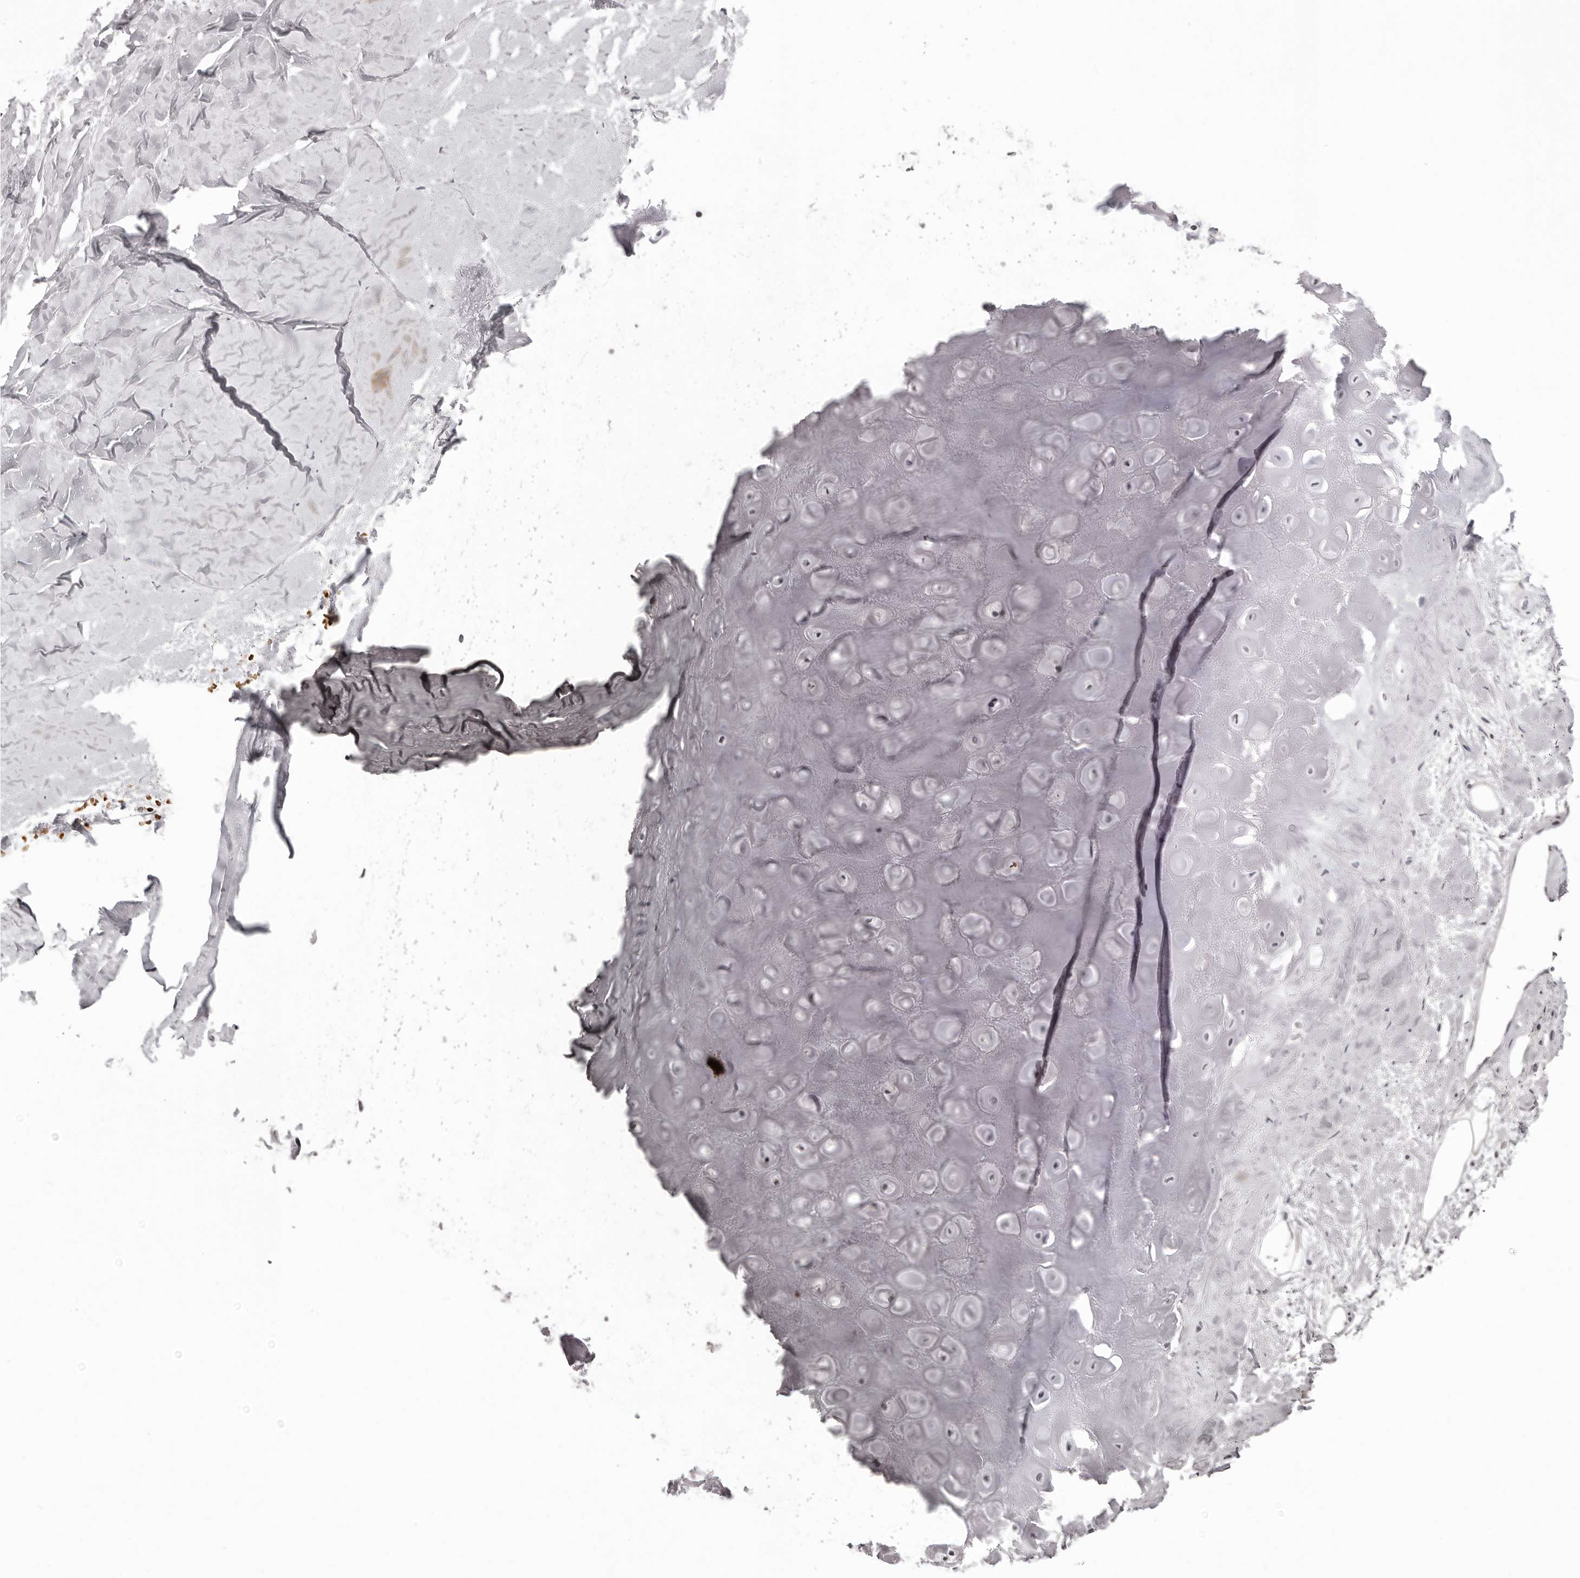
{"staining": {"intensity": "negative", "quantity": "none", "location": "none"}, "tissue": "adipose tissue", "cell_type": "Adipocytes", "image_type": "normal", "snomed": [{"axis": "morphology", "description": "Normal tissue, NOS"}, {"axis": "morphology", "description": "Basal cell carcinoma"}, {"axis": "topography", "description": "Skin"}], "caption": "Immunohistochemical staining of normal human adipose tissue displays no significant positivity in adipocytes.", "gene": "C8orf74", "patient": {"sex": "female", "age": 89}}